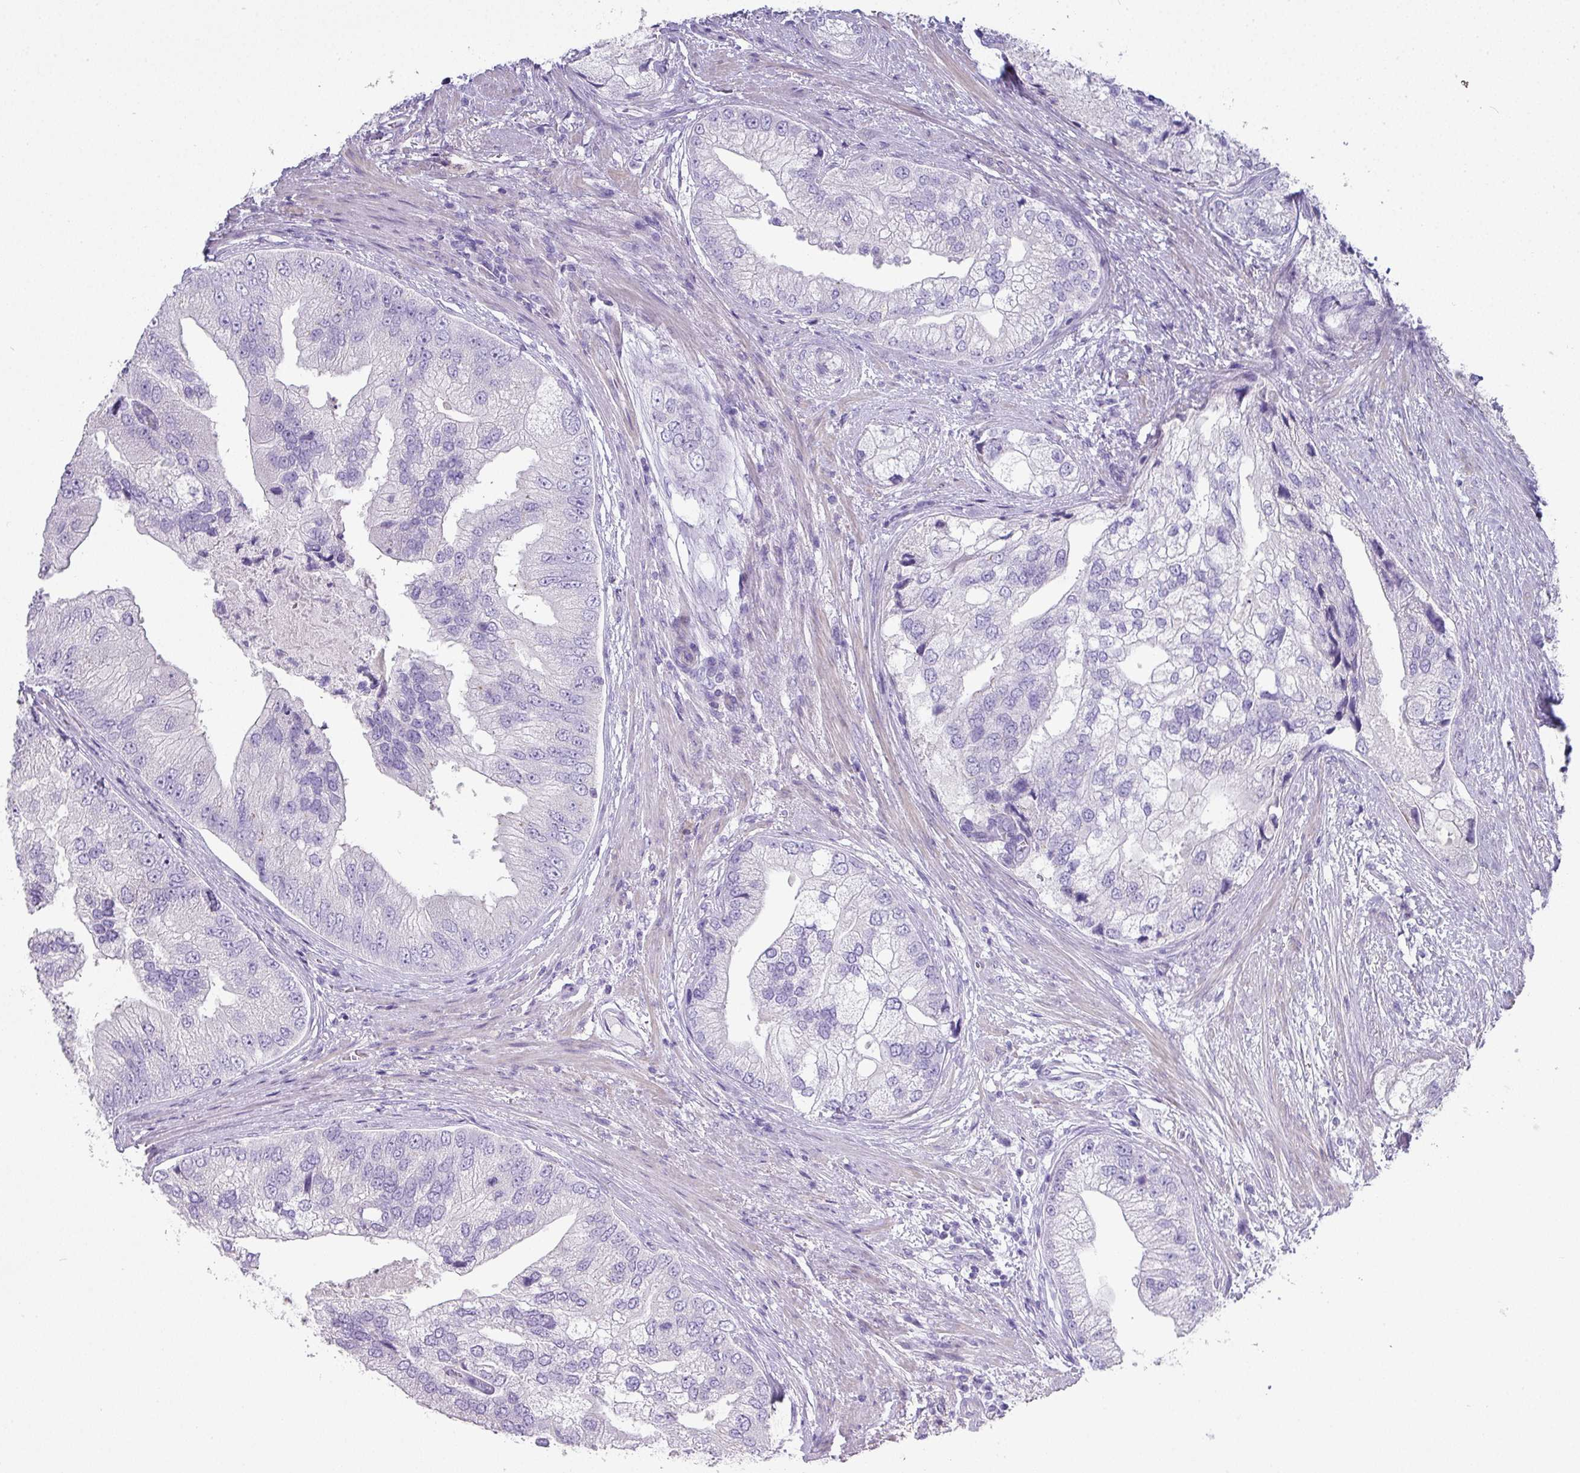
{"staining": {"intensity": "negative", "quantity": "none", "location": "none"}, "tissue": "prostate cancer", "cell_type": "Tumor cells", "image_type": "cancer", "snomed": [{"axis": "morphology", "description": "Adenocarcinoma, High grade"}, {"axis": "topography", "description": "Prostate"}], "caption": "There is no significant positivity in tumor cells of high-grade adenocarcinoma (prostate).", "gene": "GLI4", "patient": {"sex": "male", "age": 70}}